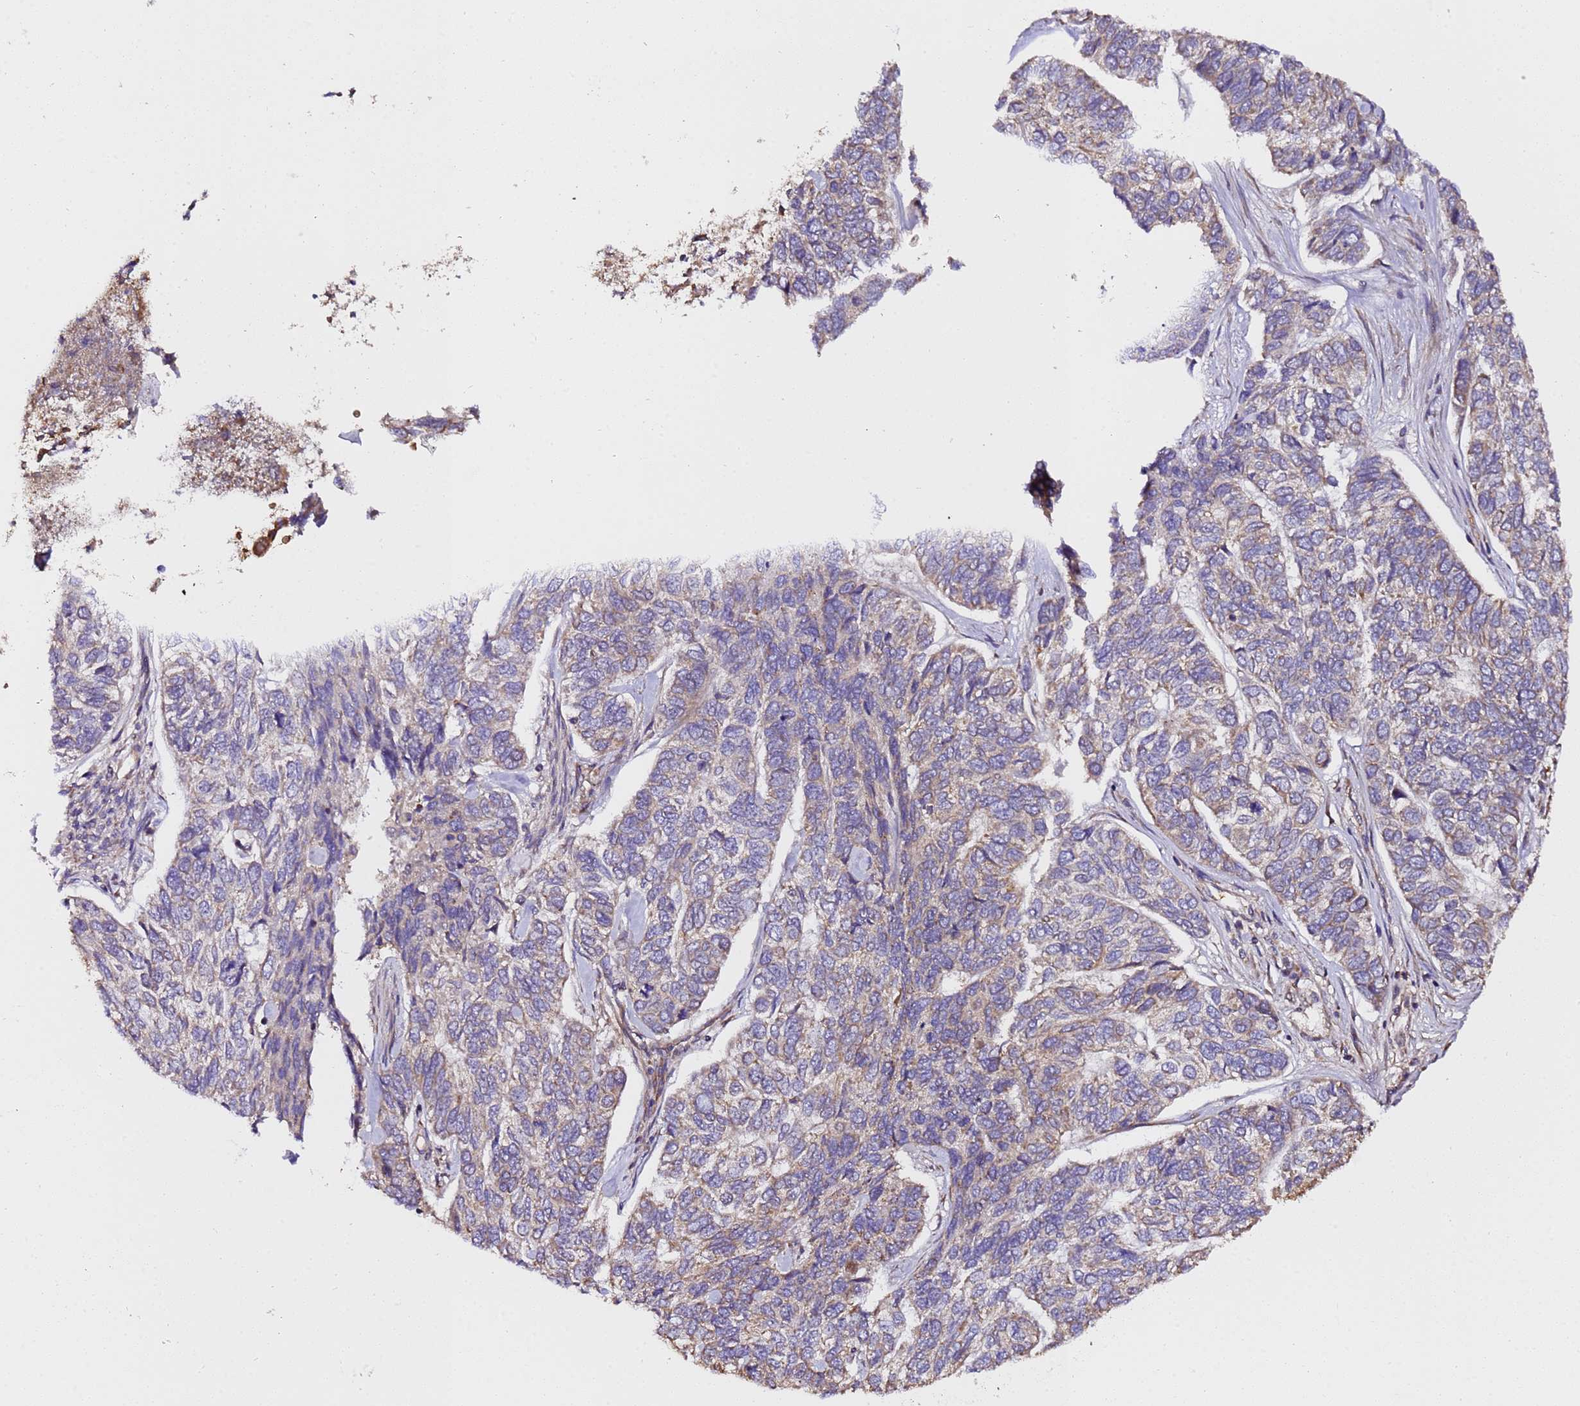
{"staining": {"intensity": "weak", "quantity": "25%-75%", "location": "cytoplasmic/membranous"}, "tissue": "skin cancer", "cell_type": "Tumor cells", "image_type": "cancer", "snomed": [{"axis": "morphology", "description": "Basal cell carcinoma"}, {"axis": "topography", "description": "Skin"}], "caption": "Skin cancer stained for a protein displays weak cytoplasmic/membranous positivity in tumor cells.", "gene": "LRRIQ1", "patient": {"sex": "female", "age": 65}}